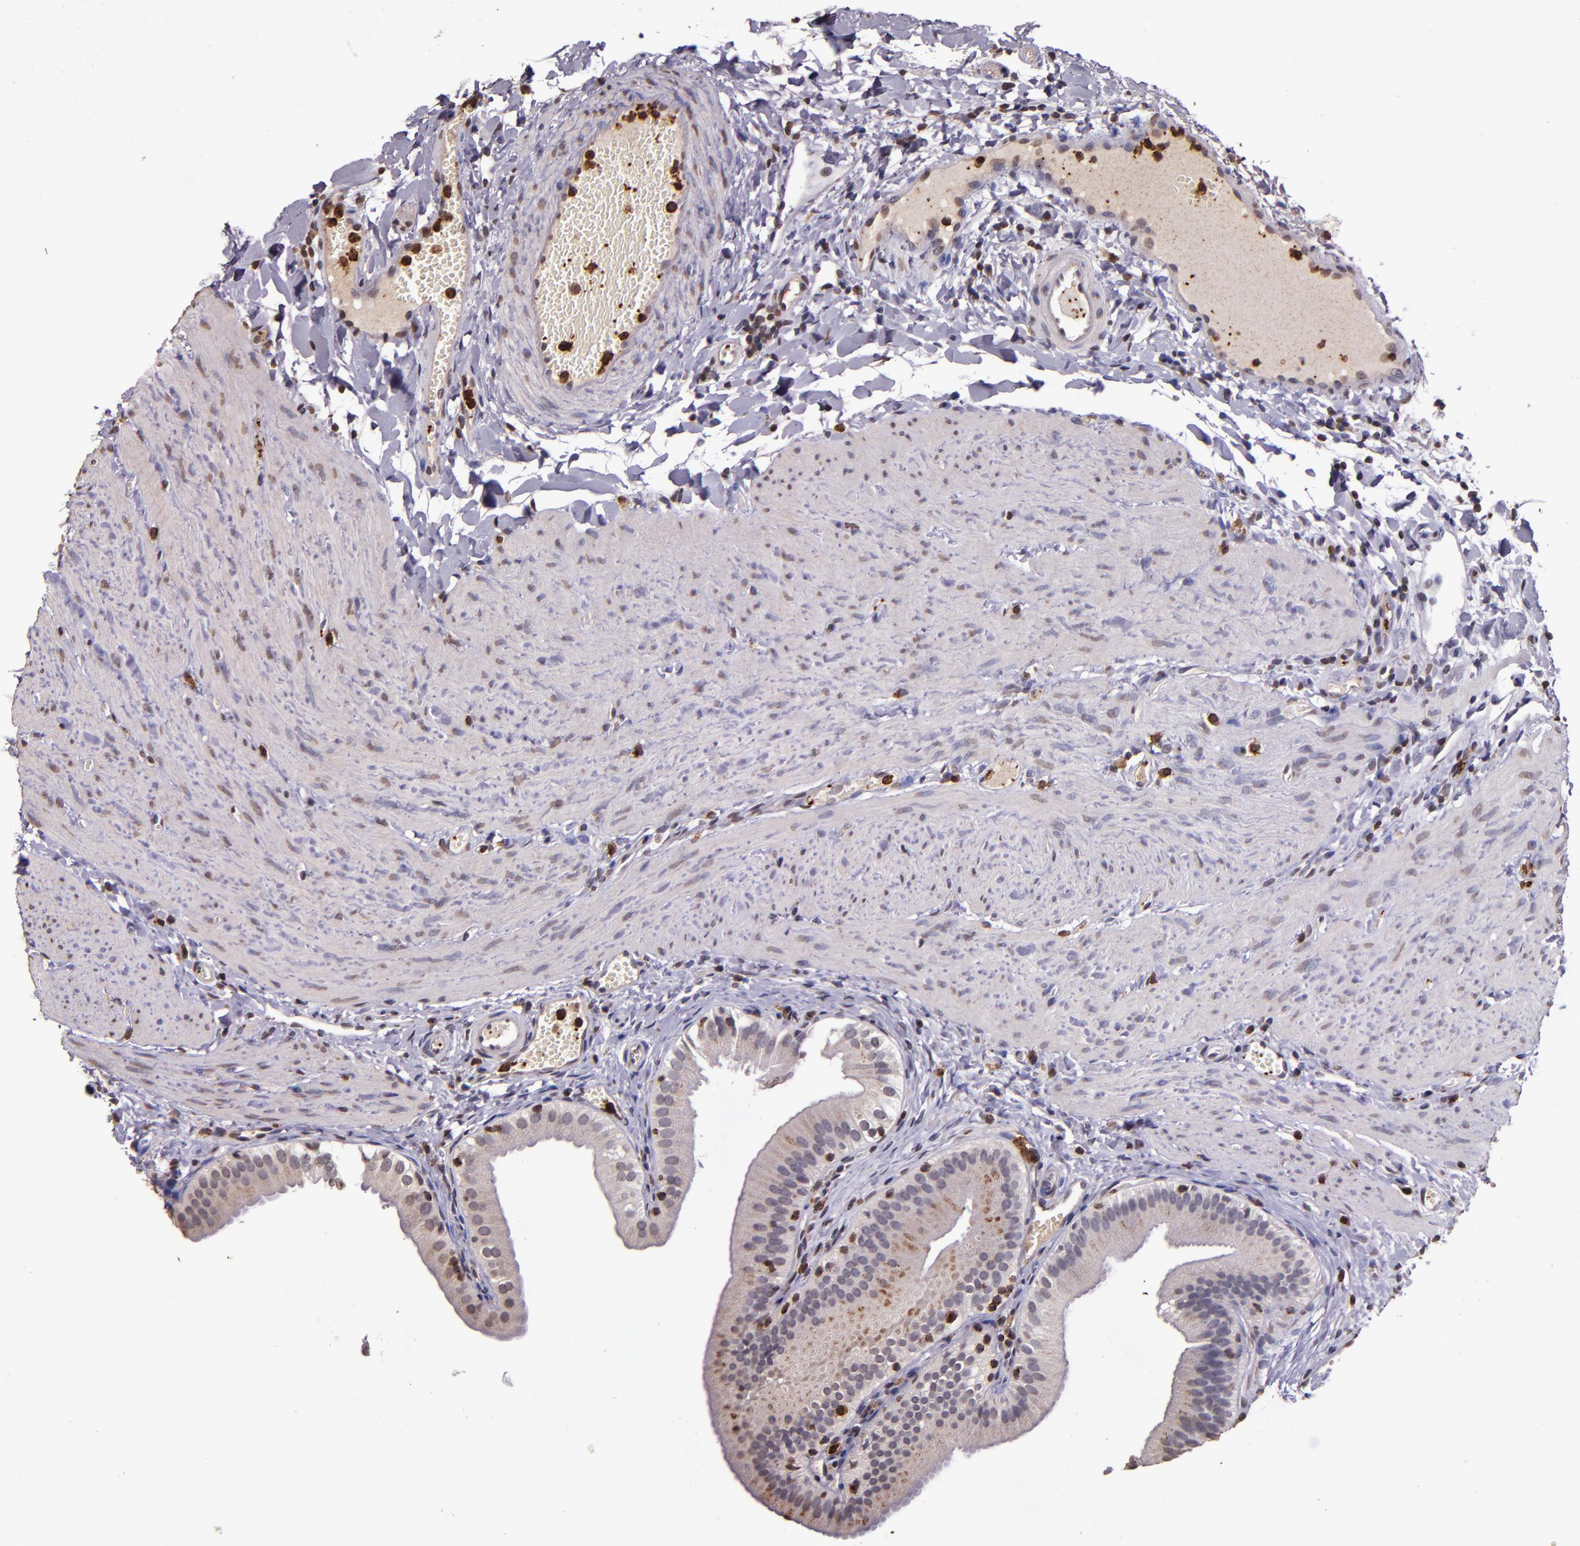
{"staining": {"intensity": "moderate", "quantity": "25%-75%", "location": "cytoplasmic/membranous"}, "tissue": "gallbladder", "cell_type": "Glandular cells", "image_type": "normal", "snomed": [{"axis": "morphology", "description": "Normal tissue, NOS"}, {"axis": "topography", "description": "Gallbladder"}], "caption": "A micrograph of human gallbladder stained for a protein displays moderate cytoplasmic/membranous brown staining in glandular cells. Ihc stains the protein of interest in brown and the nuclei are stained blue.", "gene": "SLC2A3", "patient": {"sex": "female", "age": 24}}